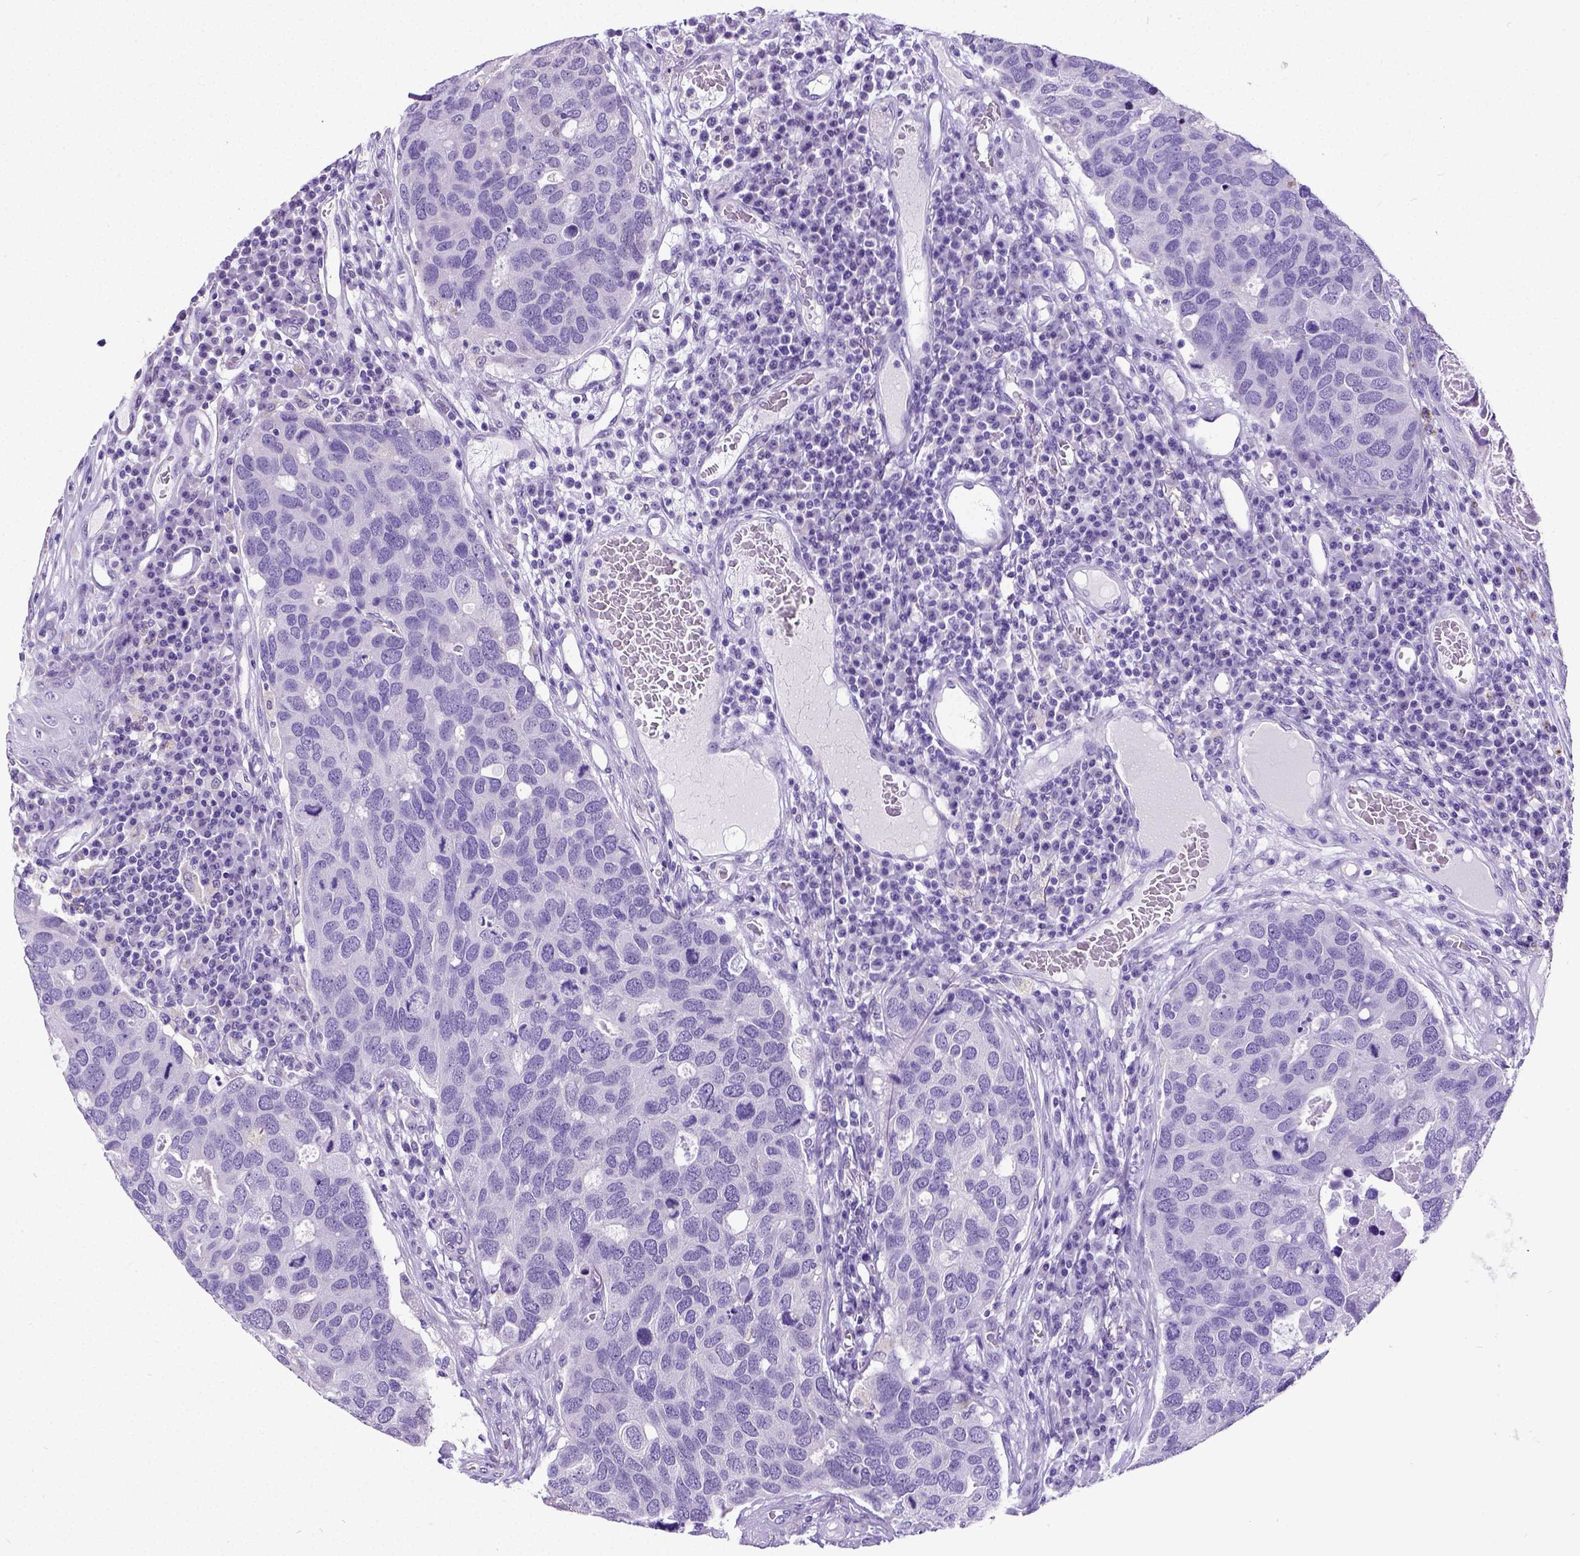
{"staining": {"intensity": "negative", "quantity": "none", "location": "none"}, "tissue": "breast cancer", "cell_type": "Tumor cells", "image_type": "cancer", "snomed": [{"axis": "morphology", "description": "Duct carcinoma"}, {"axis": "topography", "description": "Breast"}], "caption": "This is an IHC image of breast infiltrating ductal carcinoma. There is no staining in tumor cells.", "gene": "SATB2", "patient": {"sex": "female", "age": 83}}